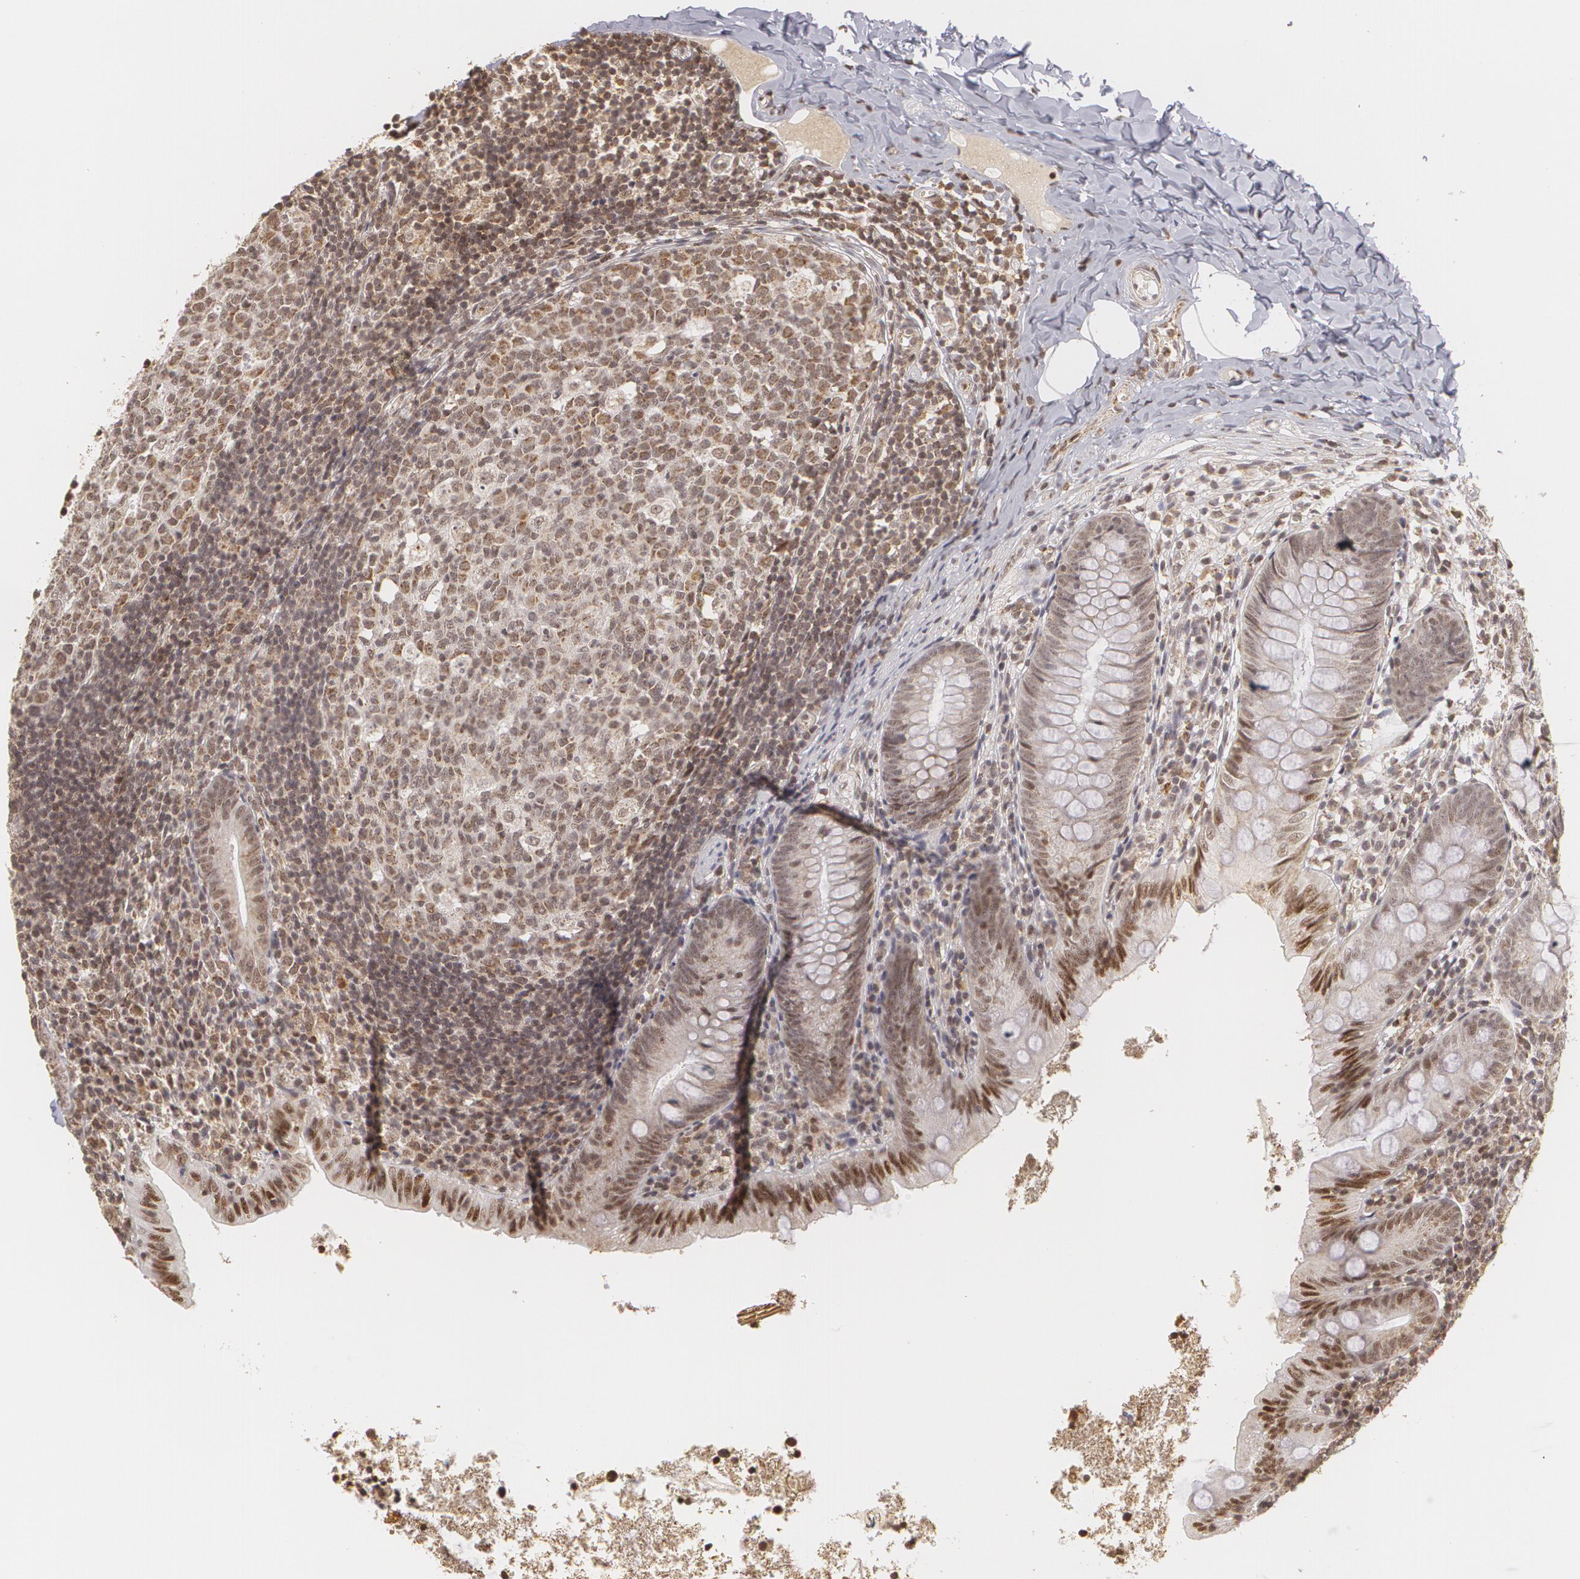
{"staining": {"intensity": "moderate", "quantity": ">75%", "location": "nuclear"}, "tissue": "appendix", "cell_type": "Glandular cells", "image_type": "normal", "snomed": [{"axis": "morphology", "description": "Normal tissue, NOS"}, {"axis": "topography", "description": "Appendix"}], "caption": "Brown immunohistochemical staining in unremarkable appendix demonstrates moderate nuclear positivity in approximately >75% of glandular cells.", "gene": "MXD1", "patient": {"sex": "male", "age": 7}}